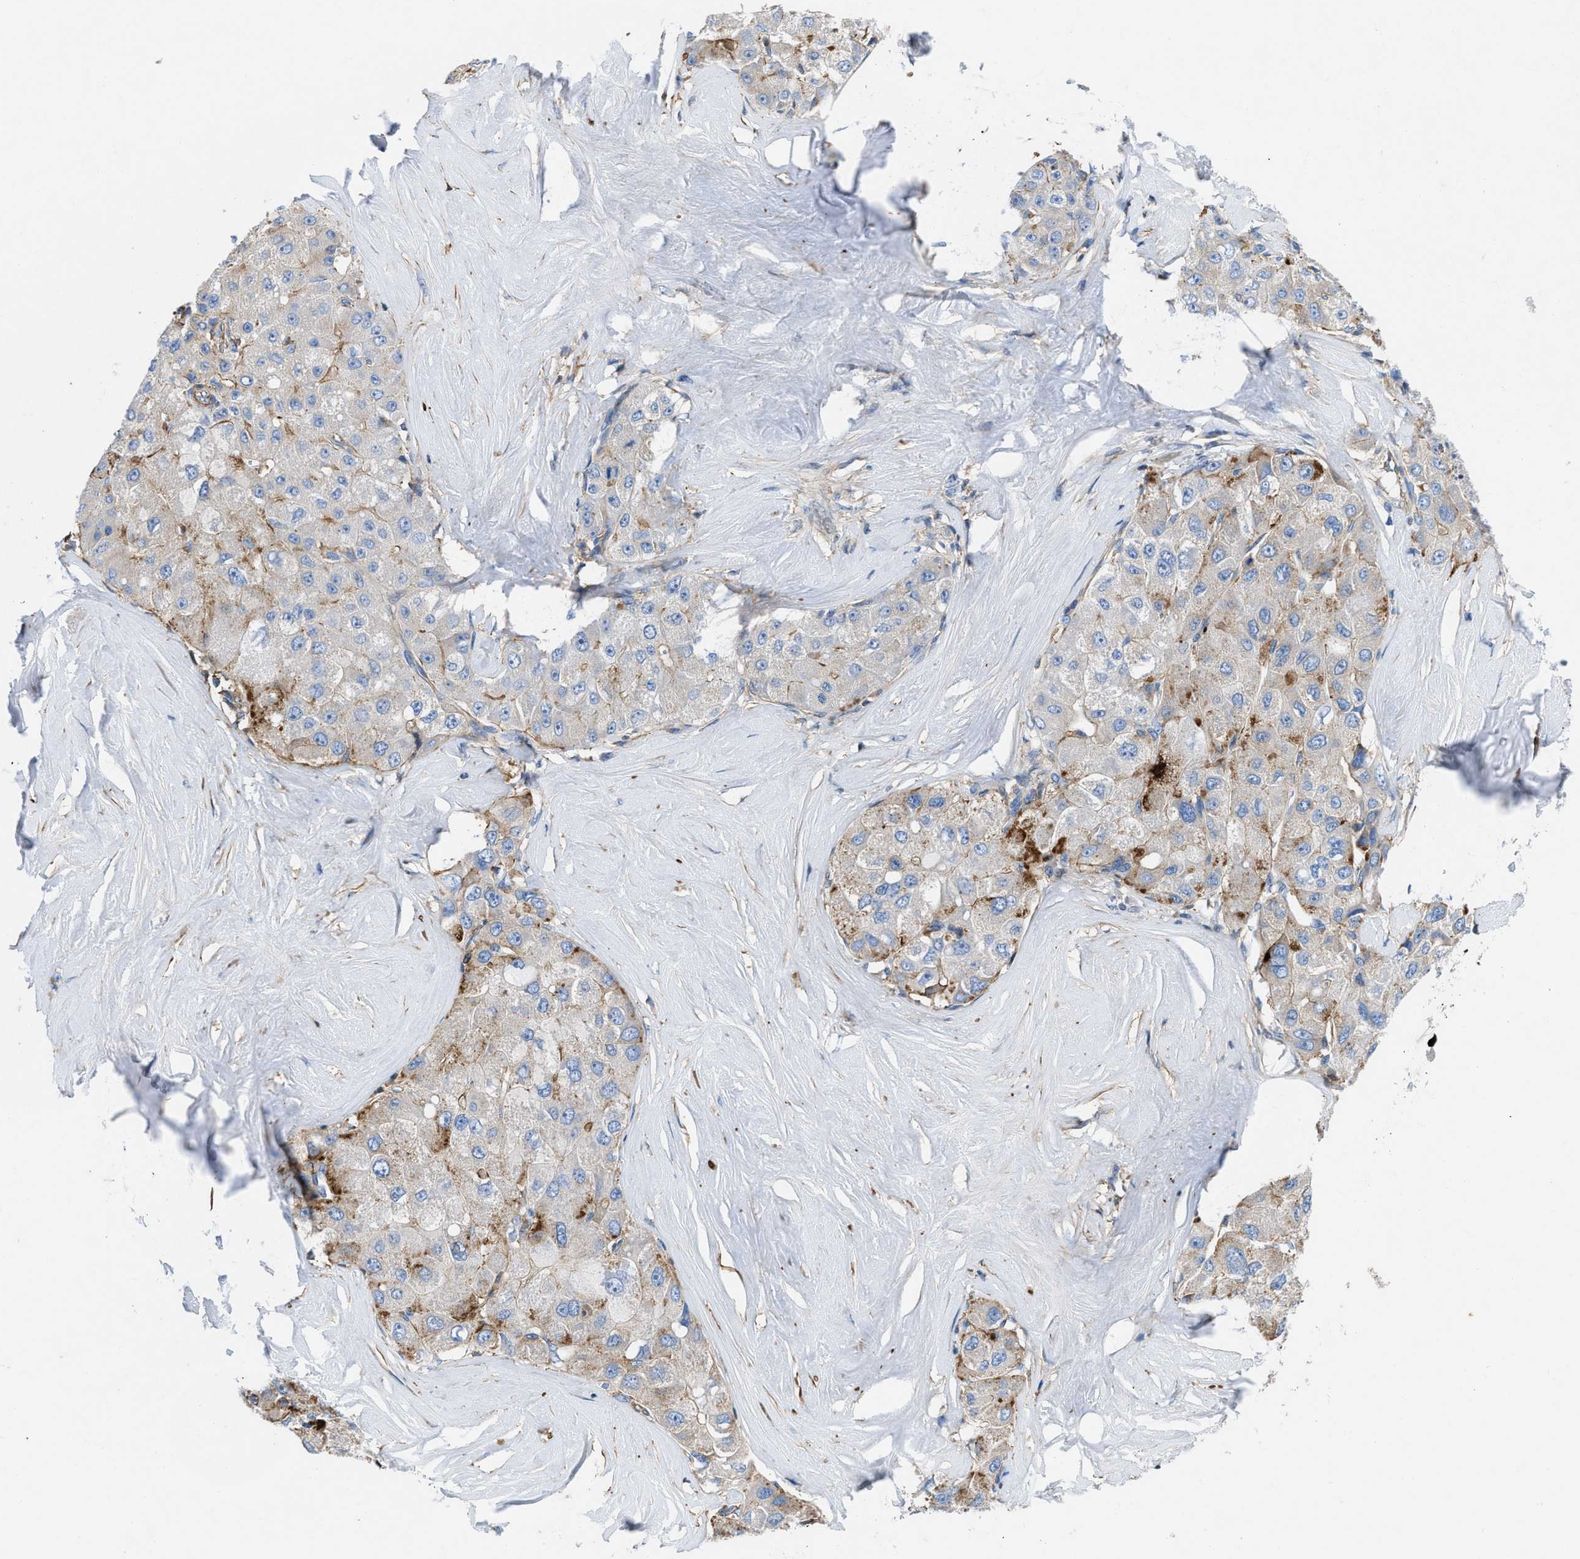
{"staining": {"intensity": "moderate", "quantity": "<25%", "location": "cytoplasmic/membranous"}, "tissue": "liver cancer", "cell_type": "Tumor cells", "image_type": "cancer", "snomed": [{"axis": "morphology", "description": "Carcinoma, Hepatocellular, NOS"}, {"axis": "topography", "description": "Liver"}], "caption": "IHC of human liver cancer (hepatocellular carcinoma) demonstrates low levels of moderate cytoplasmic/membranous positivity in approximately <25% of tumor cells.", "gene": "ATP6V0D1", "patient": {"sex": "male", "age": 80}}